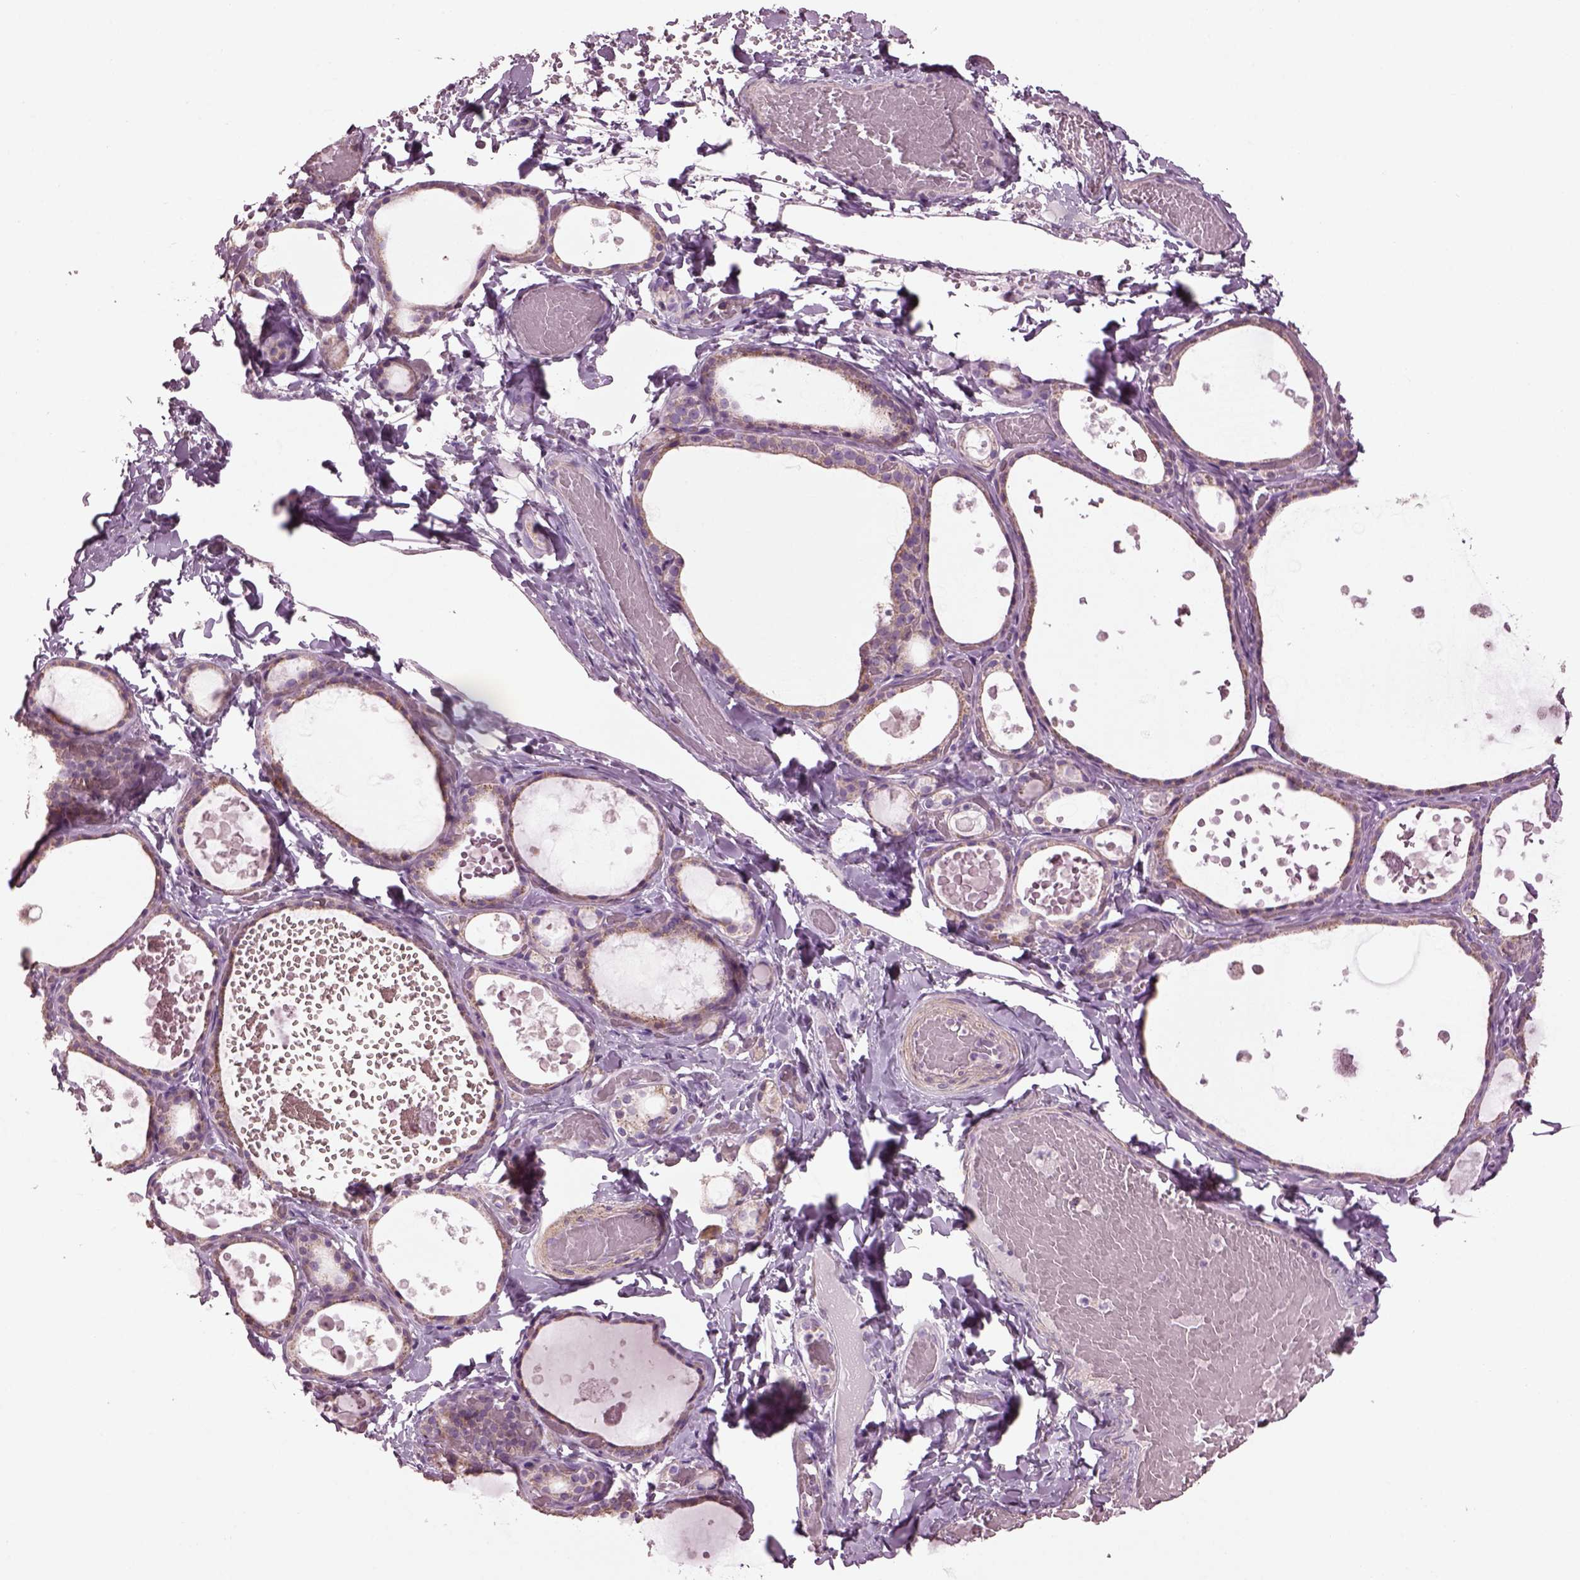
{"staining": {"intensity": "weak", "quantity": ">75%", "location": "cytoplasmic/membranous"}, "tissue": "thyroid gland", "cell_type": "Glandular cells", "image_type": "normal", "snomed": [{"axis": "morphology", "description": "Normal tissue, NOS"}, {"axis": "topography", "description": "Thyroid gland"}], "caption": "This histopathology image exhibits unremarkable thyroid gland stained with immunohistochemistry (IHC) to label a protein in brown. The cytoplasmic/membranous of glandular cells show weak positivity for the protein. Nuclei are counter-stained blue.", "gene": "SPATA7", "patient": {"sex": "female", "age": 56}}